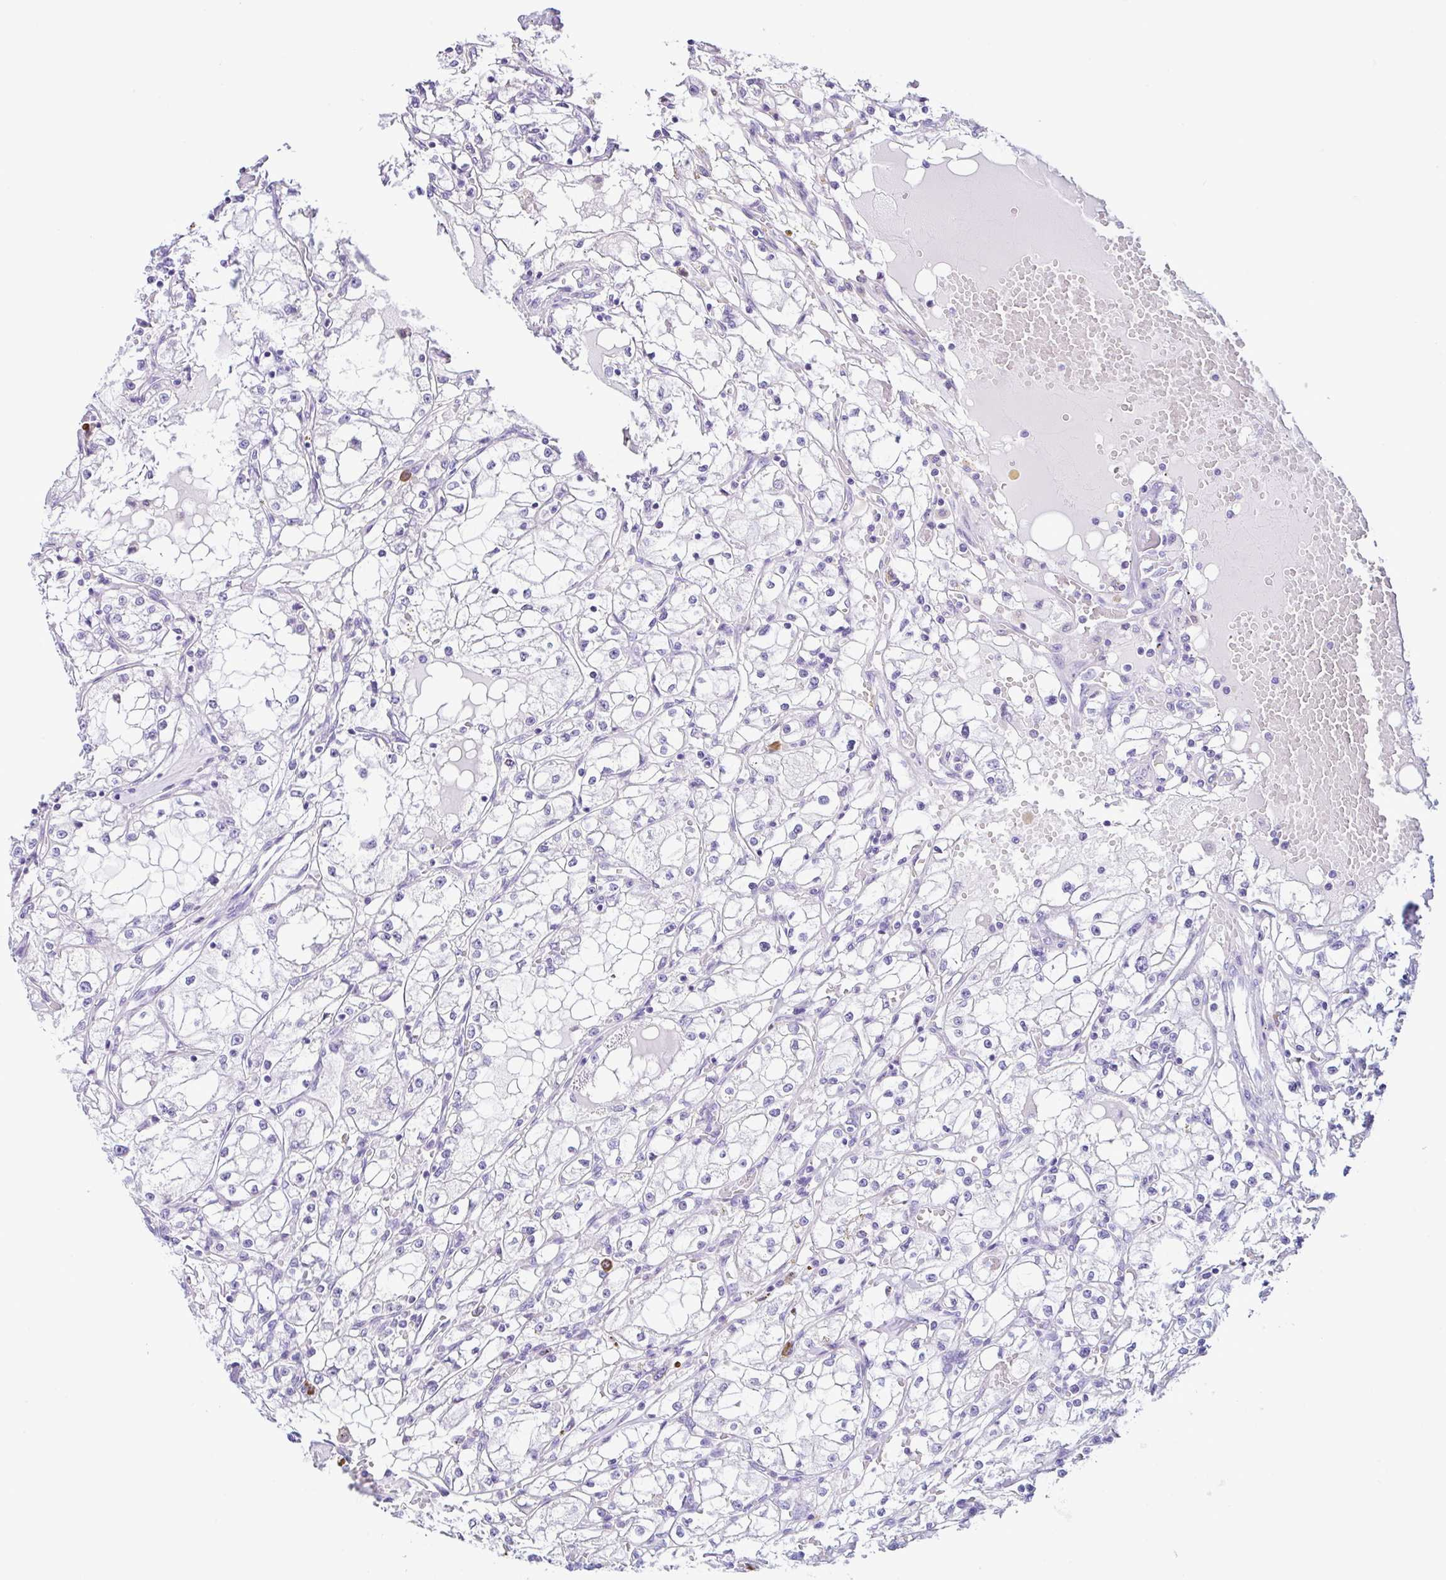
{"staining": {"intensity": "negative", "quantity": "none", "location": "none"}, "tissue": "renal cancer", "cell_type": "Tumor cells", "image_type": "cancer", "snomed": [{"axis": "morphology", "description": "Adenocarcinoma, NOS"}, {"axis": "topography", "description": "Kidney"}], "caption": "This is an immunohistochemistry (IHC) micrograph of human renal adenocarcinoma. There is no staining in tumor cells.", "gene": "PIGF", "patient": {"sex": "male", "age": 56}}